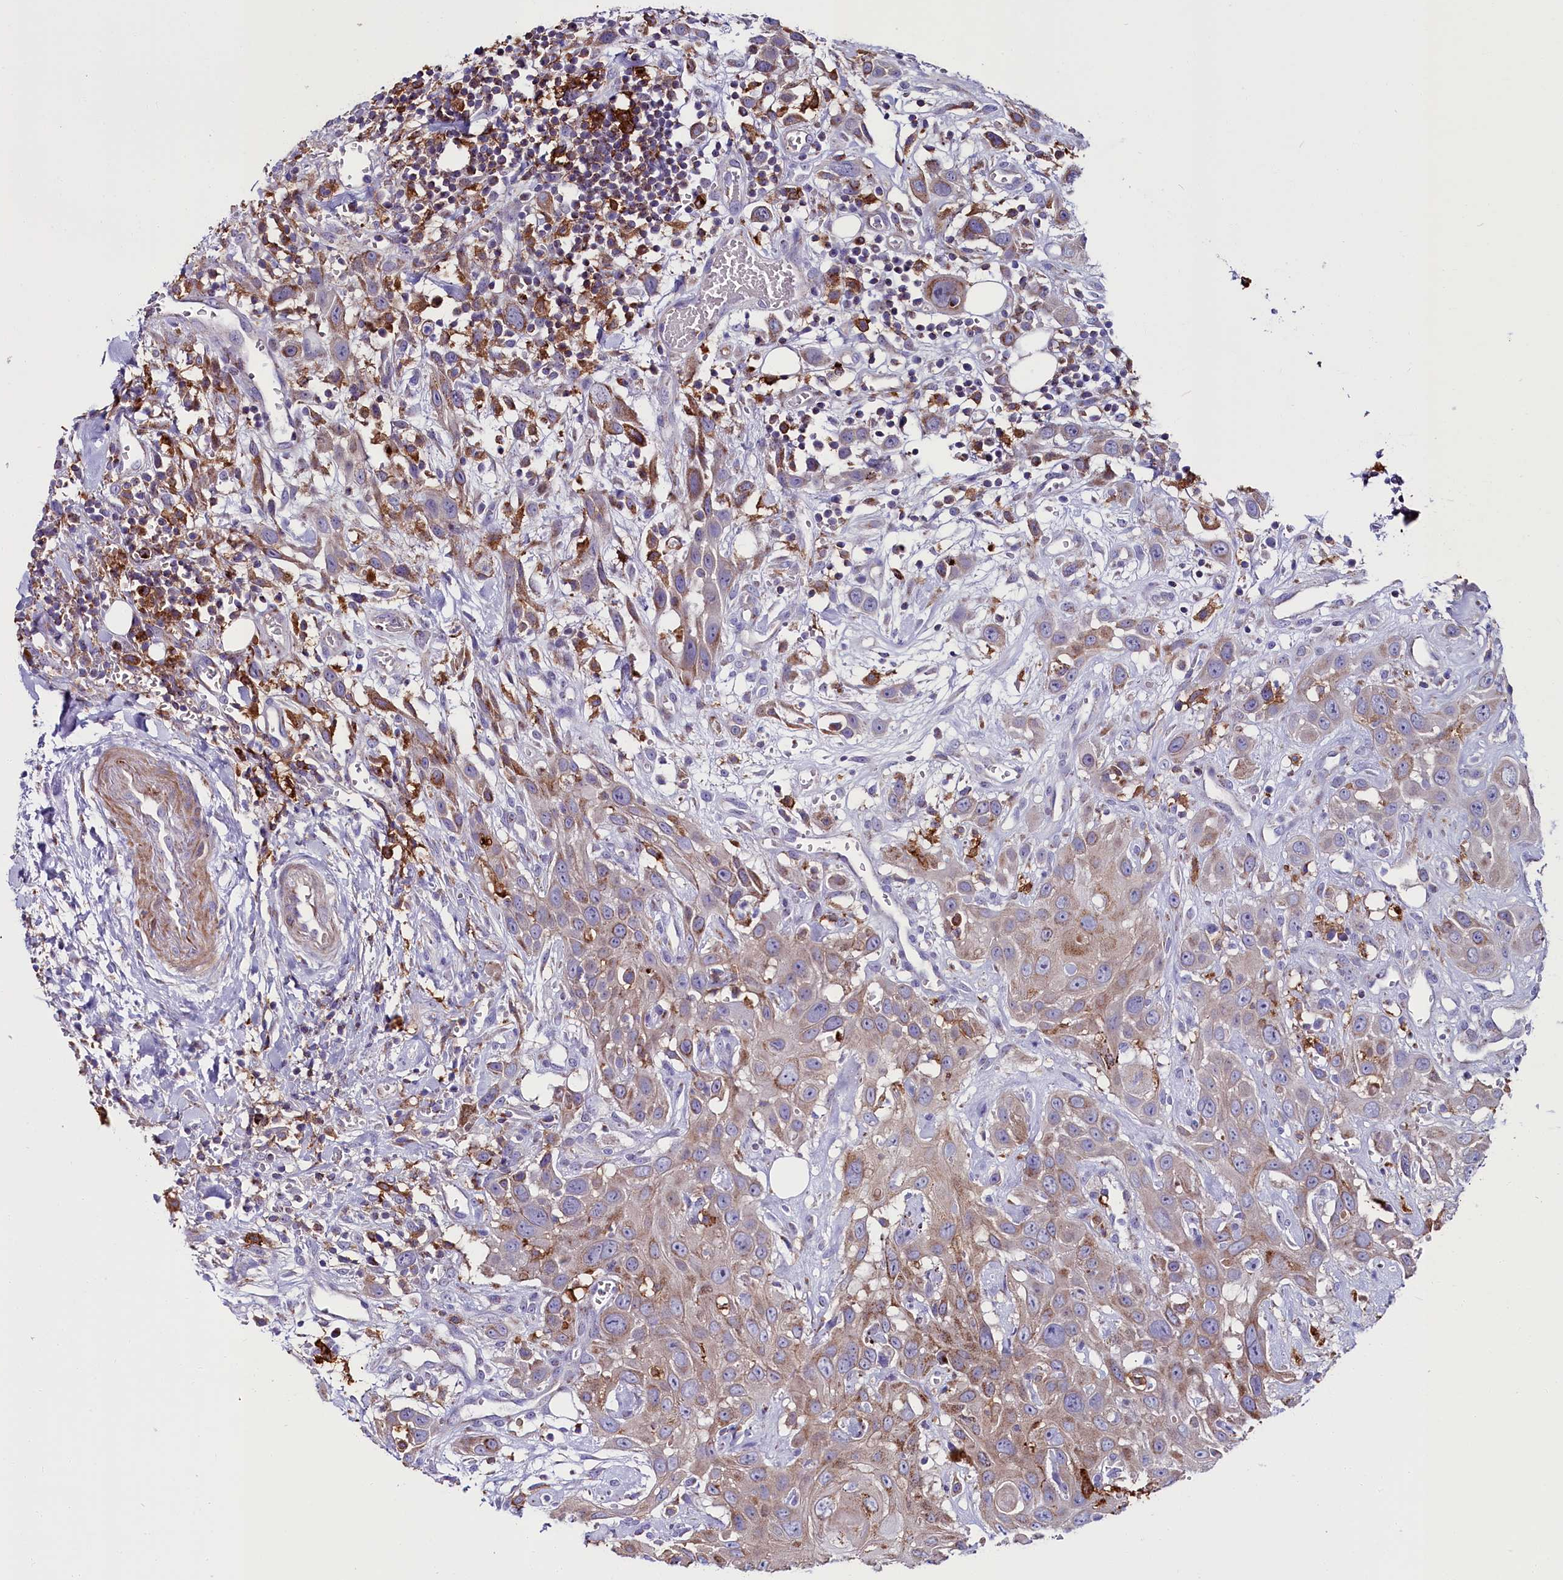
{"staining": {"intensity": "weak", "quantity": "25%-75%", "location": "cytoplasmic/membranous"}, "tissue": "head and neck cancer", "cell_type": "Tumor cells", "image_type": "cancer", "snomed": [{"axis": "morphology", "description": "Squamous cell carcinoma, NOS"}, {"axis": "topography", "description": "Head-Neck"}], "caption": "IHC image of neoplastic tissue: head and neck squamous cell carcinoma stained using immunohistochemistry (IHC) shows low levels of weak protein expression localized specifically in the cytoplasmic/membranous of tumor cells, appearing as a cytoplasmic/membranous brown color.", "gene": "IL20RA", "patient": {"sex": "male", "age": 81}}